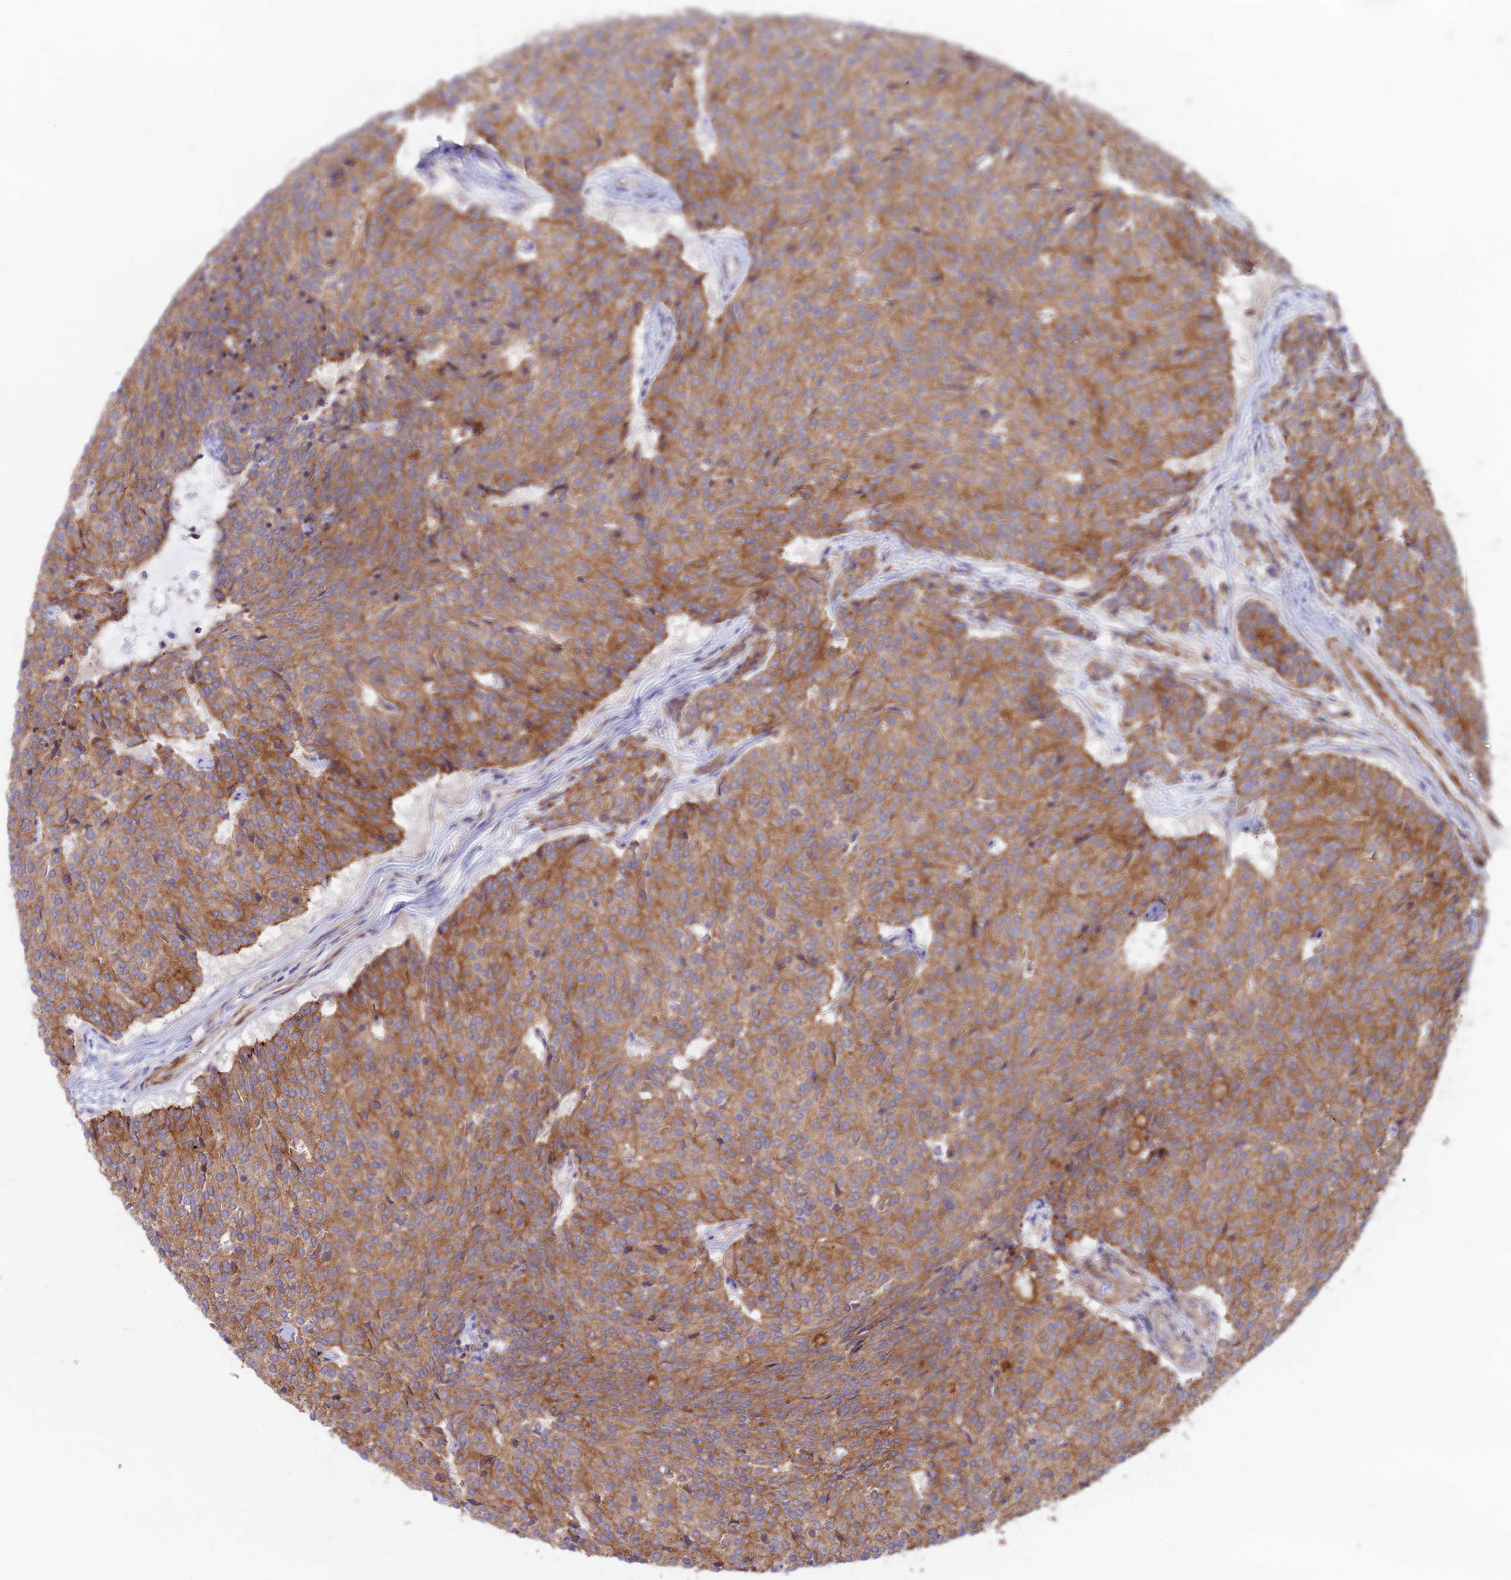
{"staining": {"intensity": "moderate", "quantity": ">75%", "location": "cytoplasmic/membranous"}, "tissue": "carcinoid", "cell_type": "Tumor cells", "image_type": "cancer", "snomed": [{"axis": "morphology", "description": "Carcinoid, malignant, NOS"}, {"axis": "topography", "description": "Pancreas"}], "caption": "Carcinoid stained with a protein marker demonstrates moderate staining in tumor cells.", "gene": "MYO5B", "patient": {"sex": "female", "age": 54}}